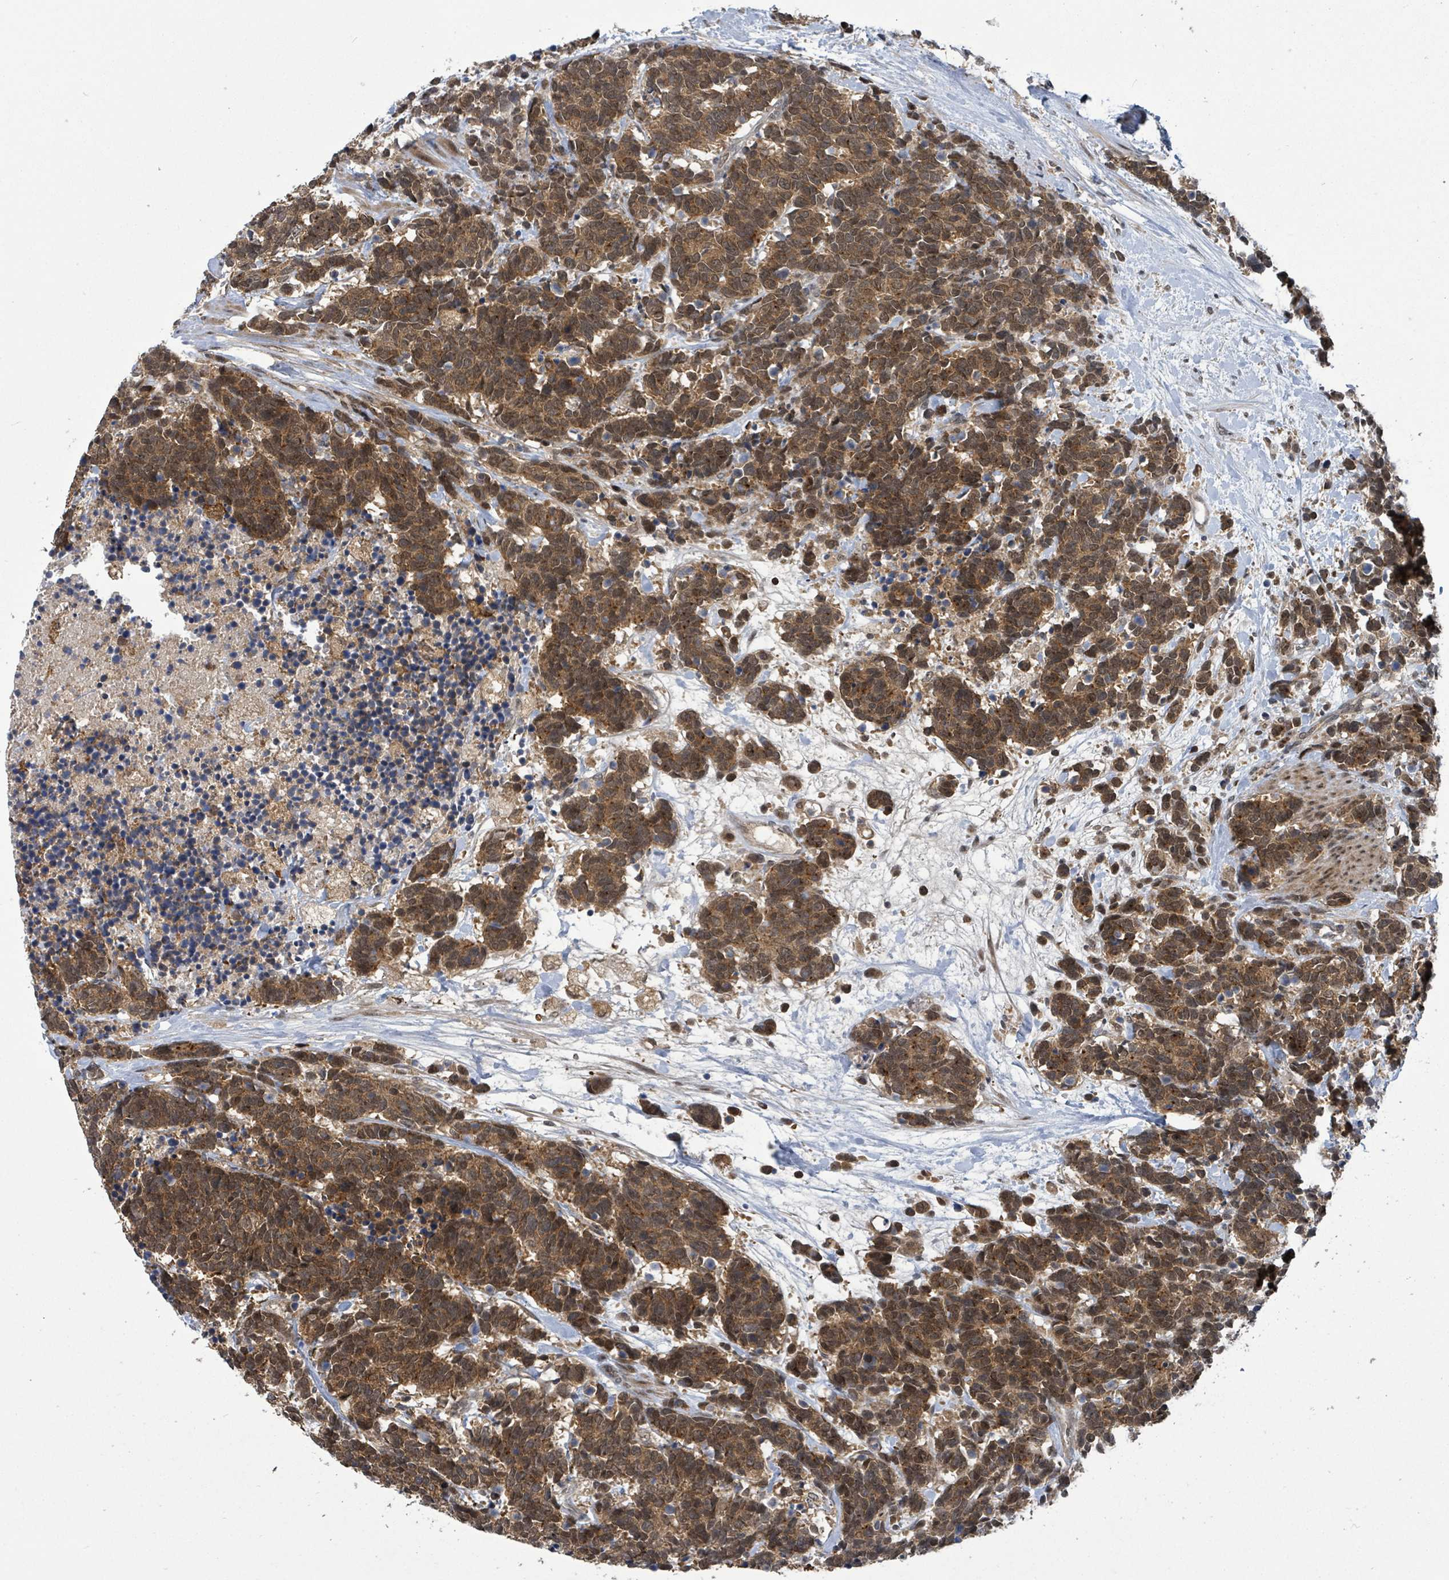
{"staining": {"intensity": "moderate", "quantity": ">75%", "location": "cytoplasmic/membranous"}, "tissue": "carcinoid", "cell_type": "Tumor cells", "image_type": "cancer", "snomed": [{"axis": "morphology", "description": "Carcinoma, NOS"}, {"axis": "morphology", "description": "Carcinoid, malignant, NOS"}, {"axis": "topography", "description": "Prostate"}], "caption": "A brown stain labels moderate cytoplasmic/membranous staining of a protein in carcinoid tumor cells. (DAB = brown stain, brightfield microscopy at high magnification).", "gene": "FBXO6", "patient": {"sex": "male", "age": 57}}